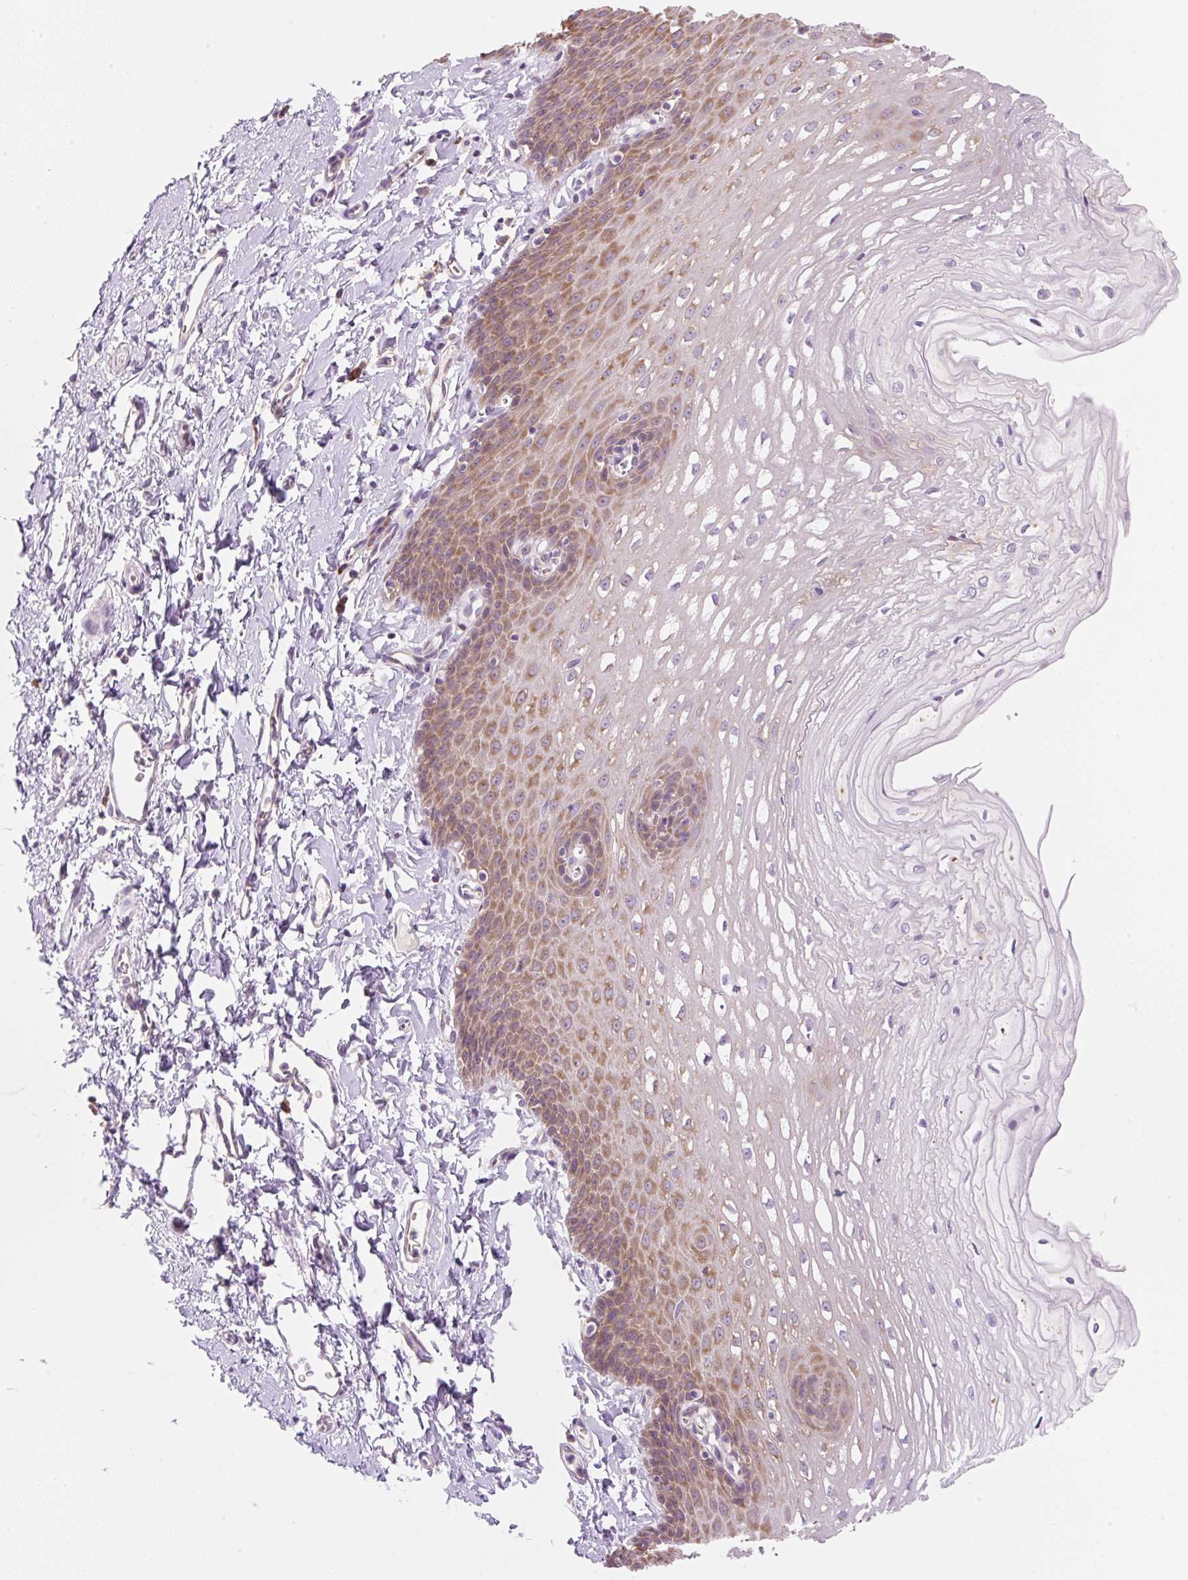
{"staining": {"intensity": "moderate", "quantity": "25%-75%", "location": "cytoplasmic/membranous"}, "tissue": "esophagus", "cell_type": "Squamous epithelial cells", "image_type": "normal", "snomed": [{"axis": "morphology", "description": "Normal tissue, NOS"}, {"axis": "topography", "description": "Esophagus"}], "caption": "Esophagus stained with DAB immunohistochemistry (IHC) exhibits medium levels of moderate cytoplasmic/membranous positivity in approximately 25%-75% of squamous epithelial cells. The staining was performed using DAB (3,3'-diaminobenzidine), with brown indicating positive protein expression. Nuclei are stained blue with hematoxylin.", "gene": "RPL18A", "patient": {"sex": "male", "age": 70}}